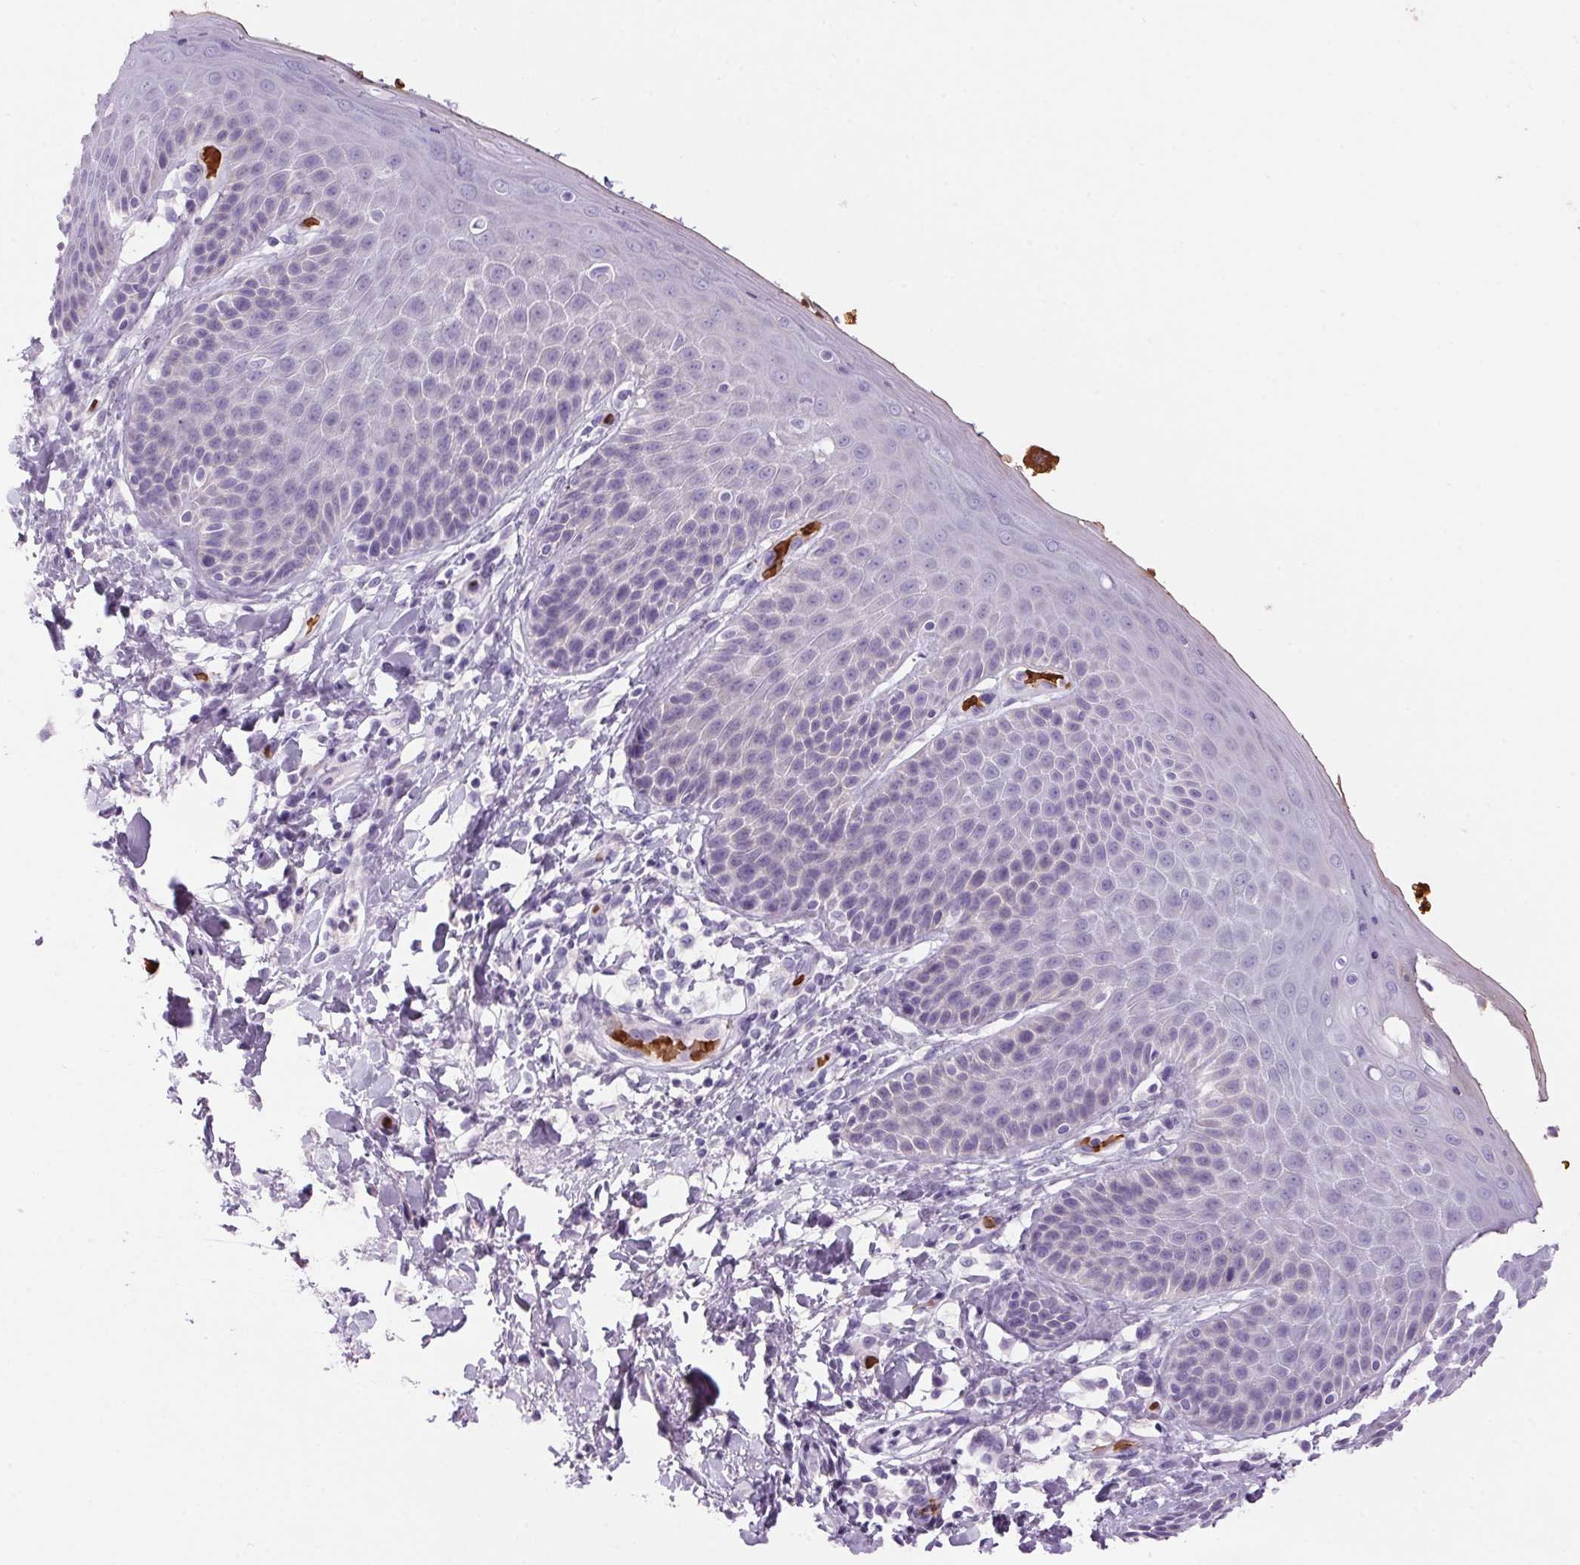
{"staining": {"intensity": "negative", "quantity": "none", "location": "none"}, "tissue": "skin", "cell_type": "Epidermal cells", "image_type": "normal", "snomed": [{"axis": "morphology", "description": "Normal tissue, NOS"}, {"axis": "topography", "description": "Anal"}, {"axis": "topography", "description": "Peripheral nerve tissue"}], "caption": "Skin was stained to show a protein in brown. There is no significant expression in epidermal cells. (Immunohistochemistry (ihc), brightfield microscopy, high magnification).", "gene": "HBQ1", "patient": {"sex": "male", "age": 51}}